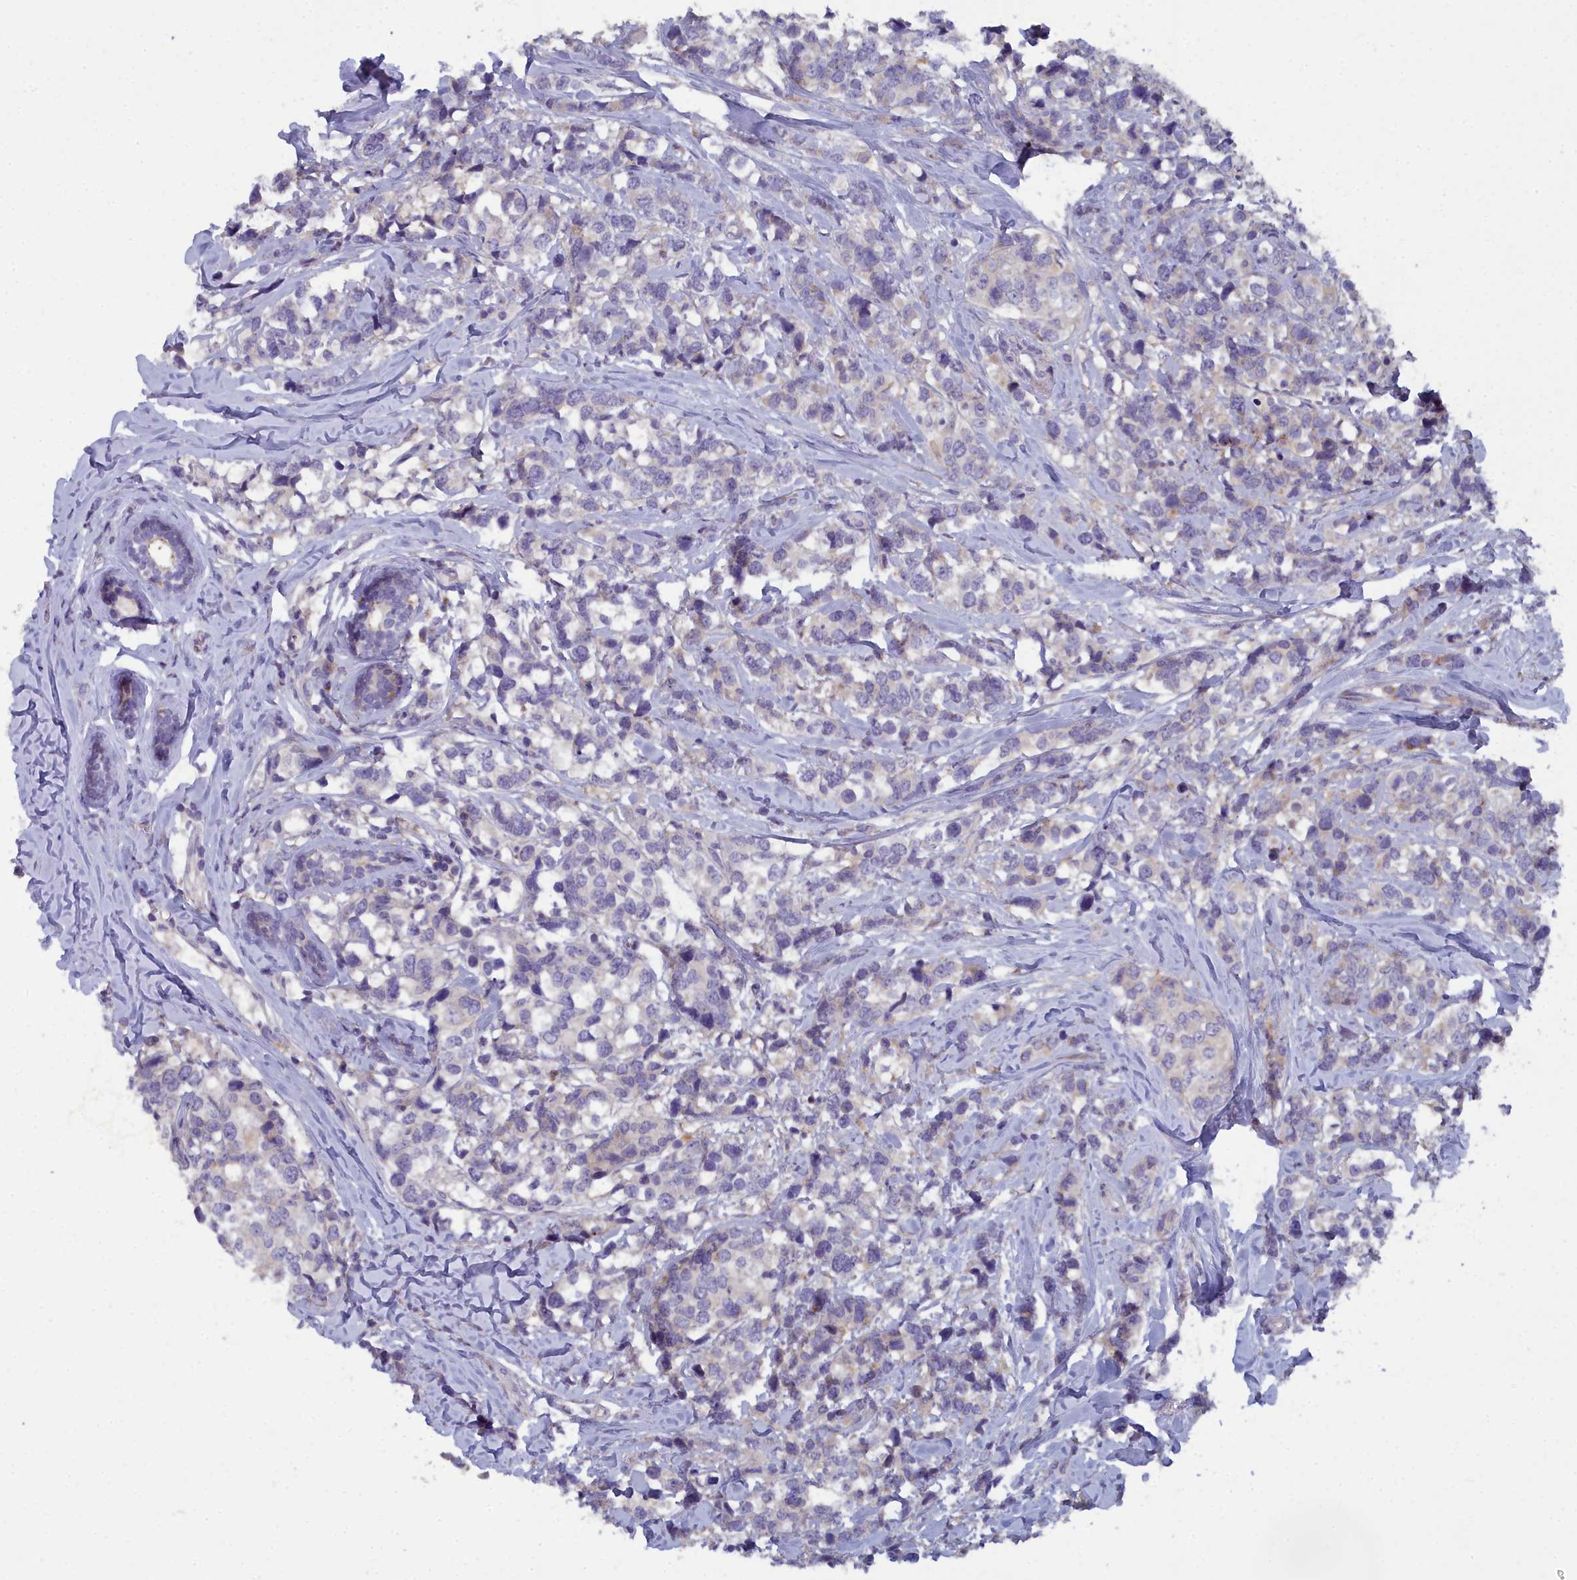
{"staining": {"intensity": "weak", "quantity": "<25%", "location": "cytoplasmic/membranous"}, "tissue": "breast cancer", "cell_type": "Tumor cells", "image_type": "cancer", "snomed": [{"axis": "morphology", "description": "Lobular carcinoma"}, {"axis": "topography", "description": "Breast"}], "caption": "High magnification brightfield microscopy of breast cancer (lobular carcinoma) stained with DAB (3,3'-diaminobenzidine) (brown) and counterstained with hematoxylin (blue): tumor cells show no significant positivity.", "gene": "B9D2", "patient": {"sex": "female", "age": 59}}